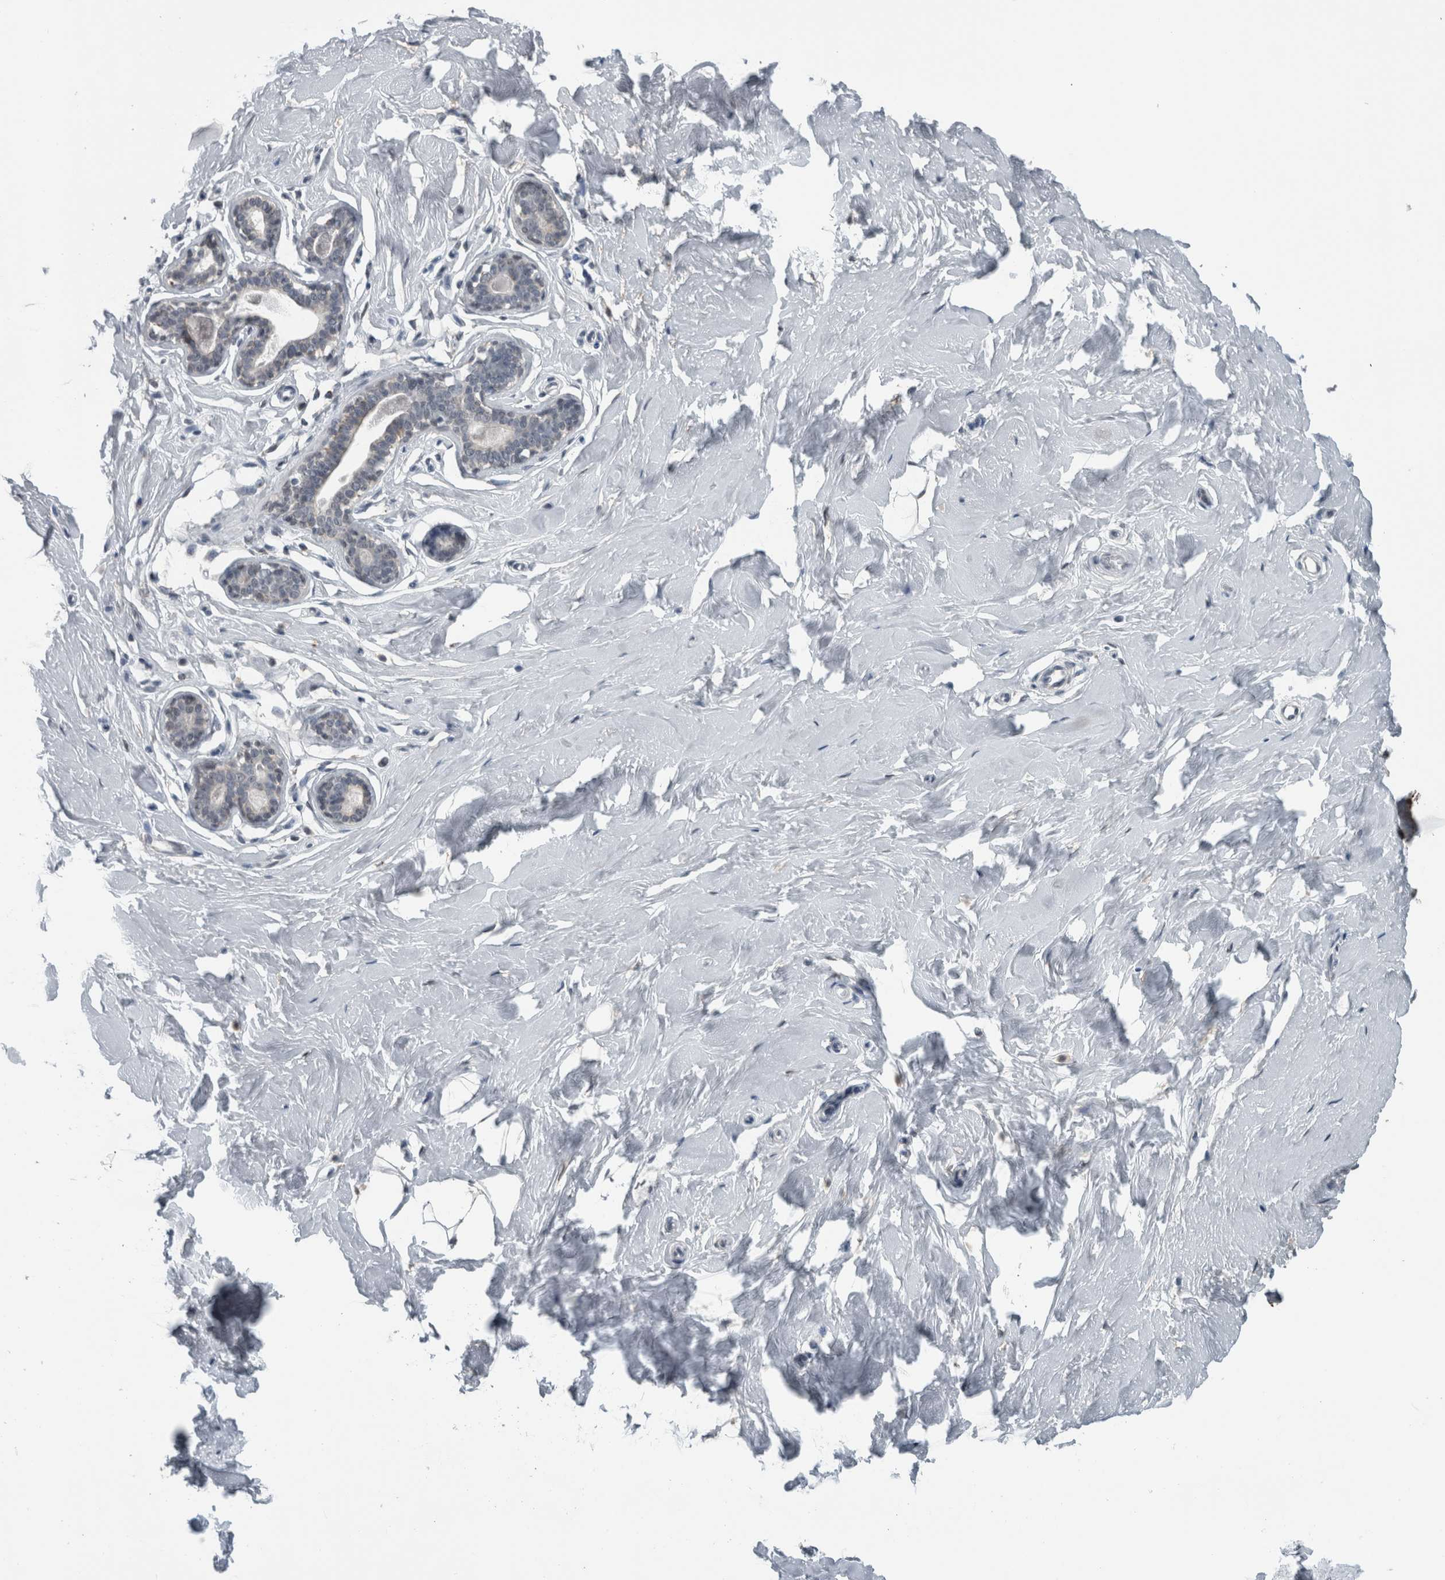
{"staining": {"intensity": "negative", "quantity": "none", "location": "none"}, "tissue": "breast", "cell_type": "Adipocytes", "image_type": "normal", "snomed": [{"axis": "morphology", "description": "Normal tissue, NOS"}, {"axis": "topography", "description": "Breast"}], "caption": "Immunohistochemistry of normal breast exhibits no staining in adipocytes. (DAB (3,3'-diaminobenzidine) IHC with hematoxylin counter stain).", "gene": "ACSF2", "patient": {"sex": "female", "age": 23}}